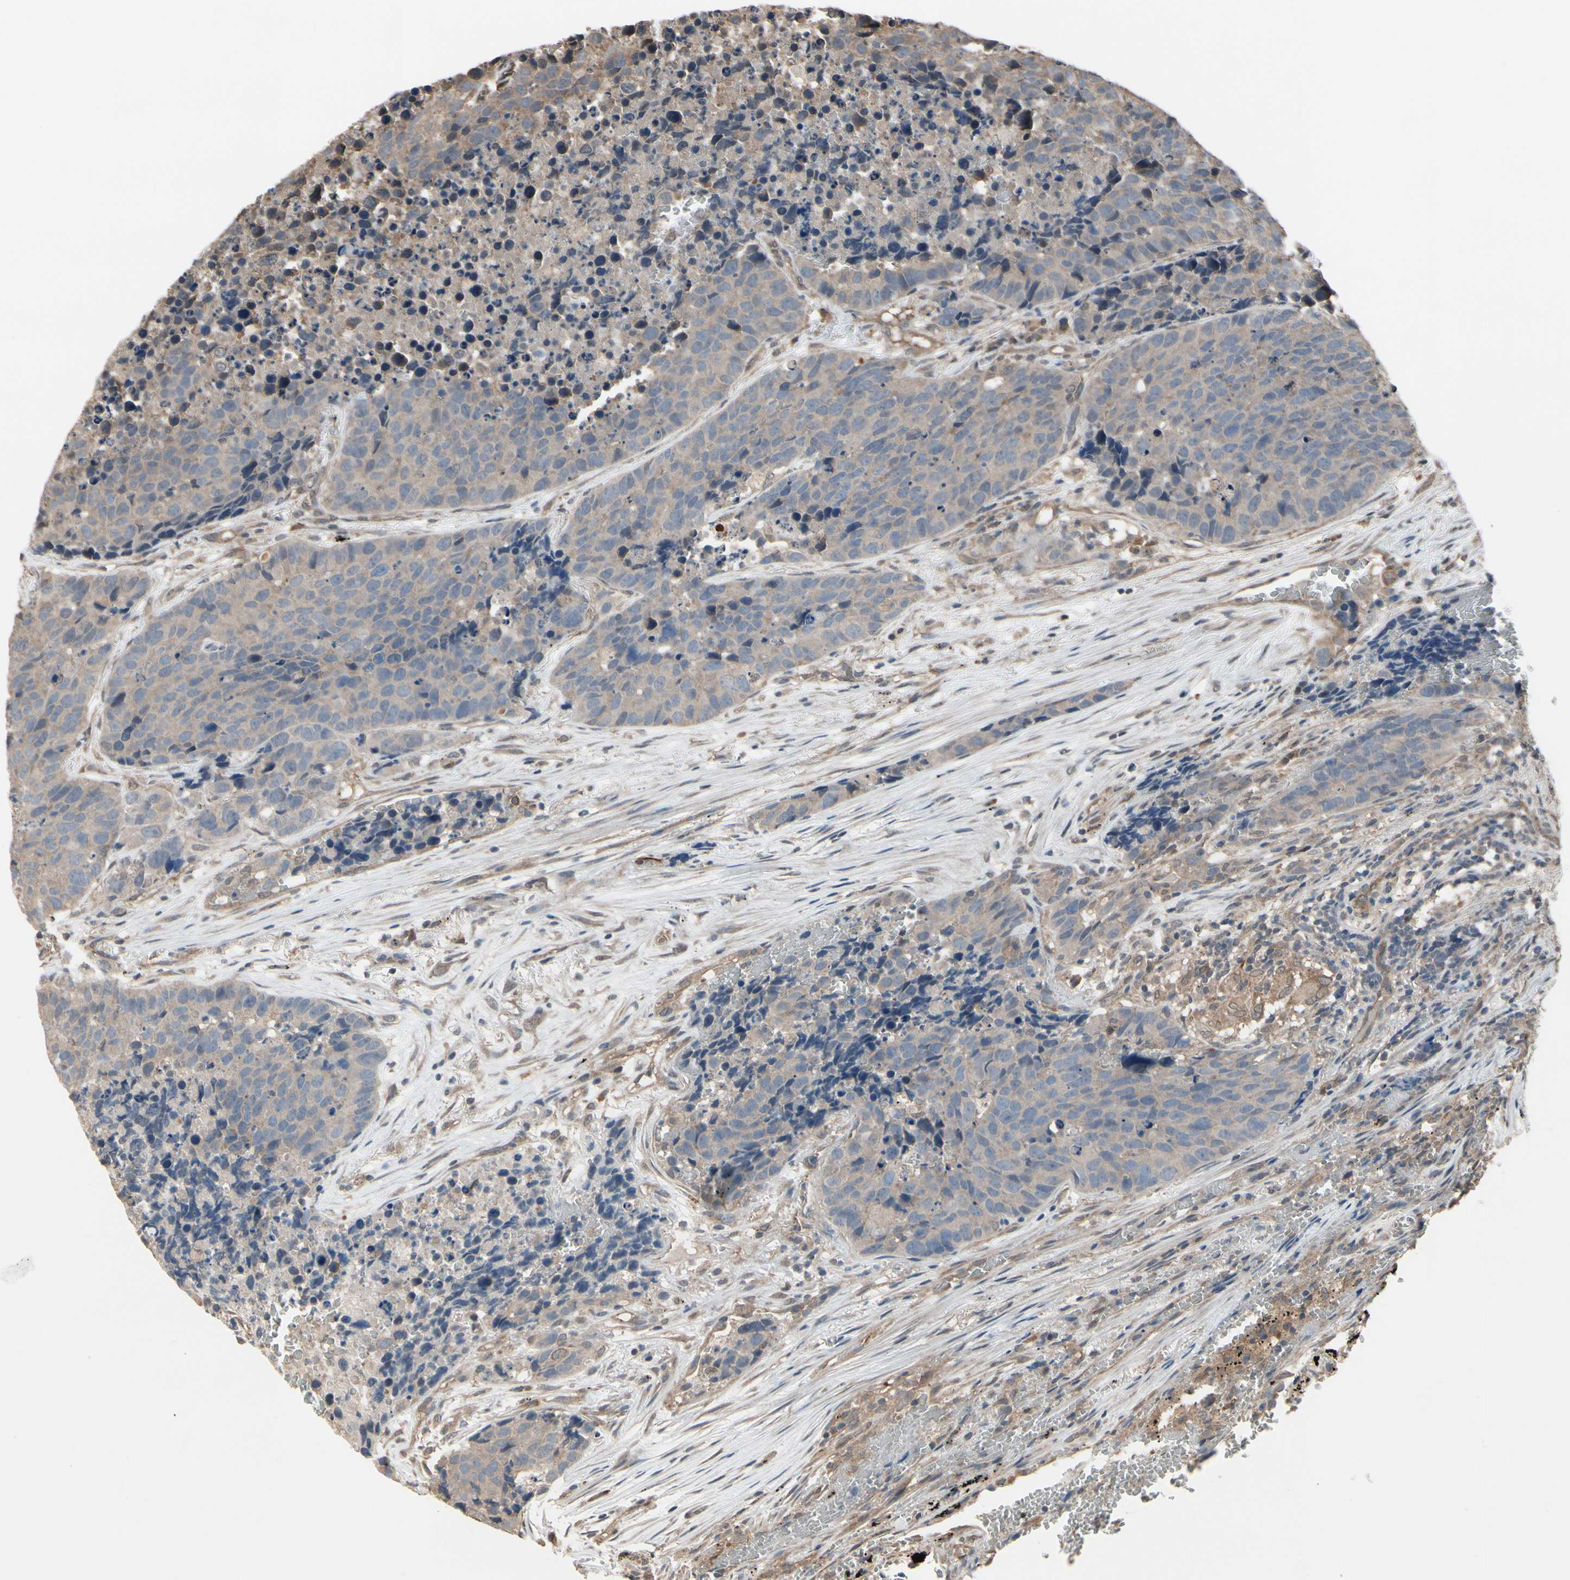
{"staining": {"intensity": "weak", "quantity": ">75%", "location": "cytoplasmic/membranous"}, "tissue": "carcinoid", "cell_type": "Tumor cells", "image_type": "cancer", "snomed": [{"axis": "morphology", "description": "Carcinoid, malignant, NOS"}, {"axis": "topography", "description": "Lung"}], "caption": "This image exhibits IHC staining of carcinoid (malignant), with low weak cytoplasmic/membranous staining in about >75% of tumor cells.", "gene": "PNPLA7", "patient": {"sex": "male", "age": 60}}